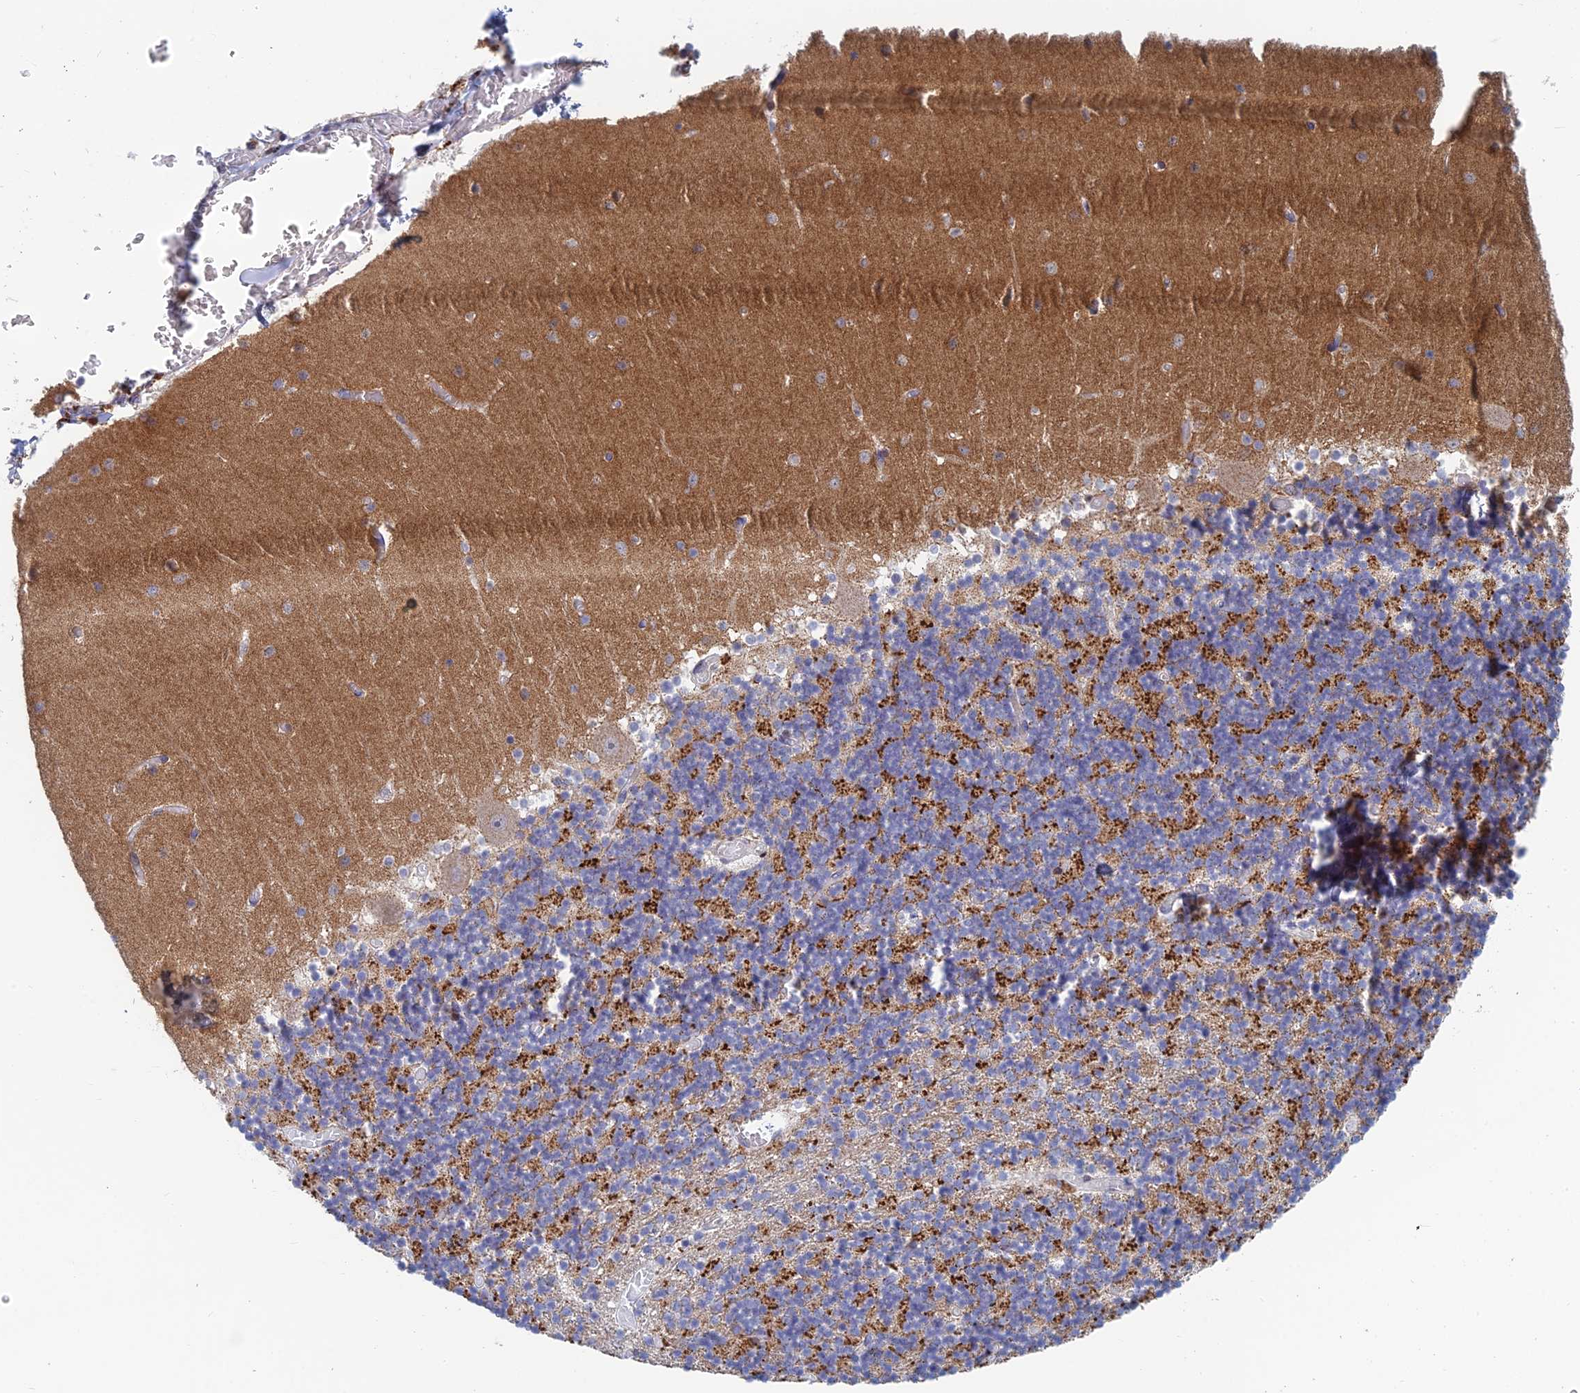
{"staining": {"intensity": "moderate", "quantity": "25%-75%", "location": "cytoplasmic/membranous"}, "tissue": "cerebellum", "cell_type": "Cells in granular layer", "image_type": "normal", "snomed": [{"axis": "morphology", "description": "Normal tissue, NOS"}, {"axis": "topography", "description": "Cerebellum"}], "caption": "Immunohistochemical staining of unremarkable cerebellum shows medium levels of moderate cytoplasmic/membranous staining in about 25%-75% of cells in granular layer. (IHC, brightfield microscopy, high magnification).", "gene": "FOXS1", "patient": {"sex": "female", "age": 28}}